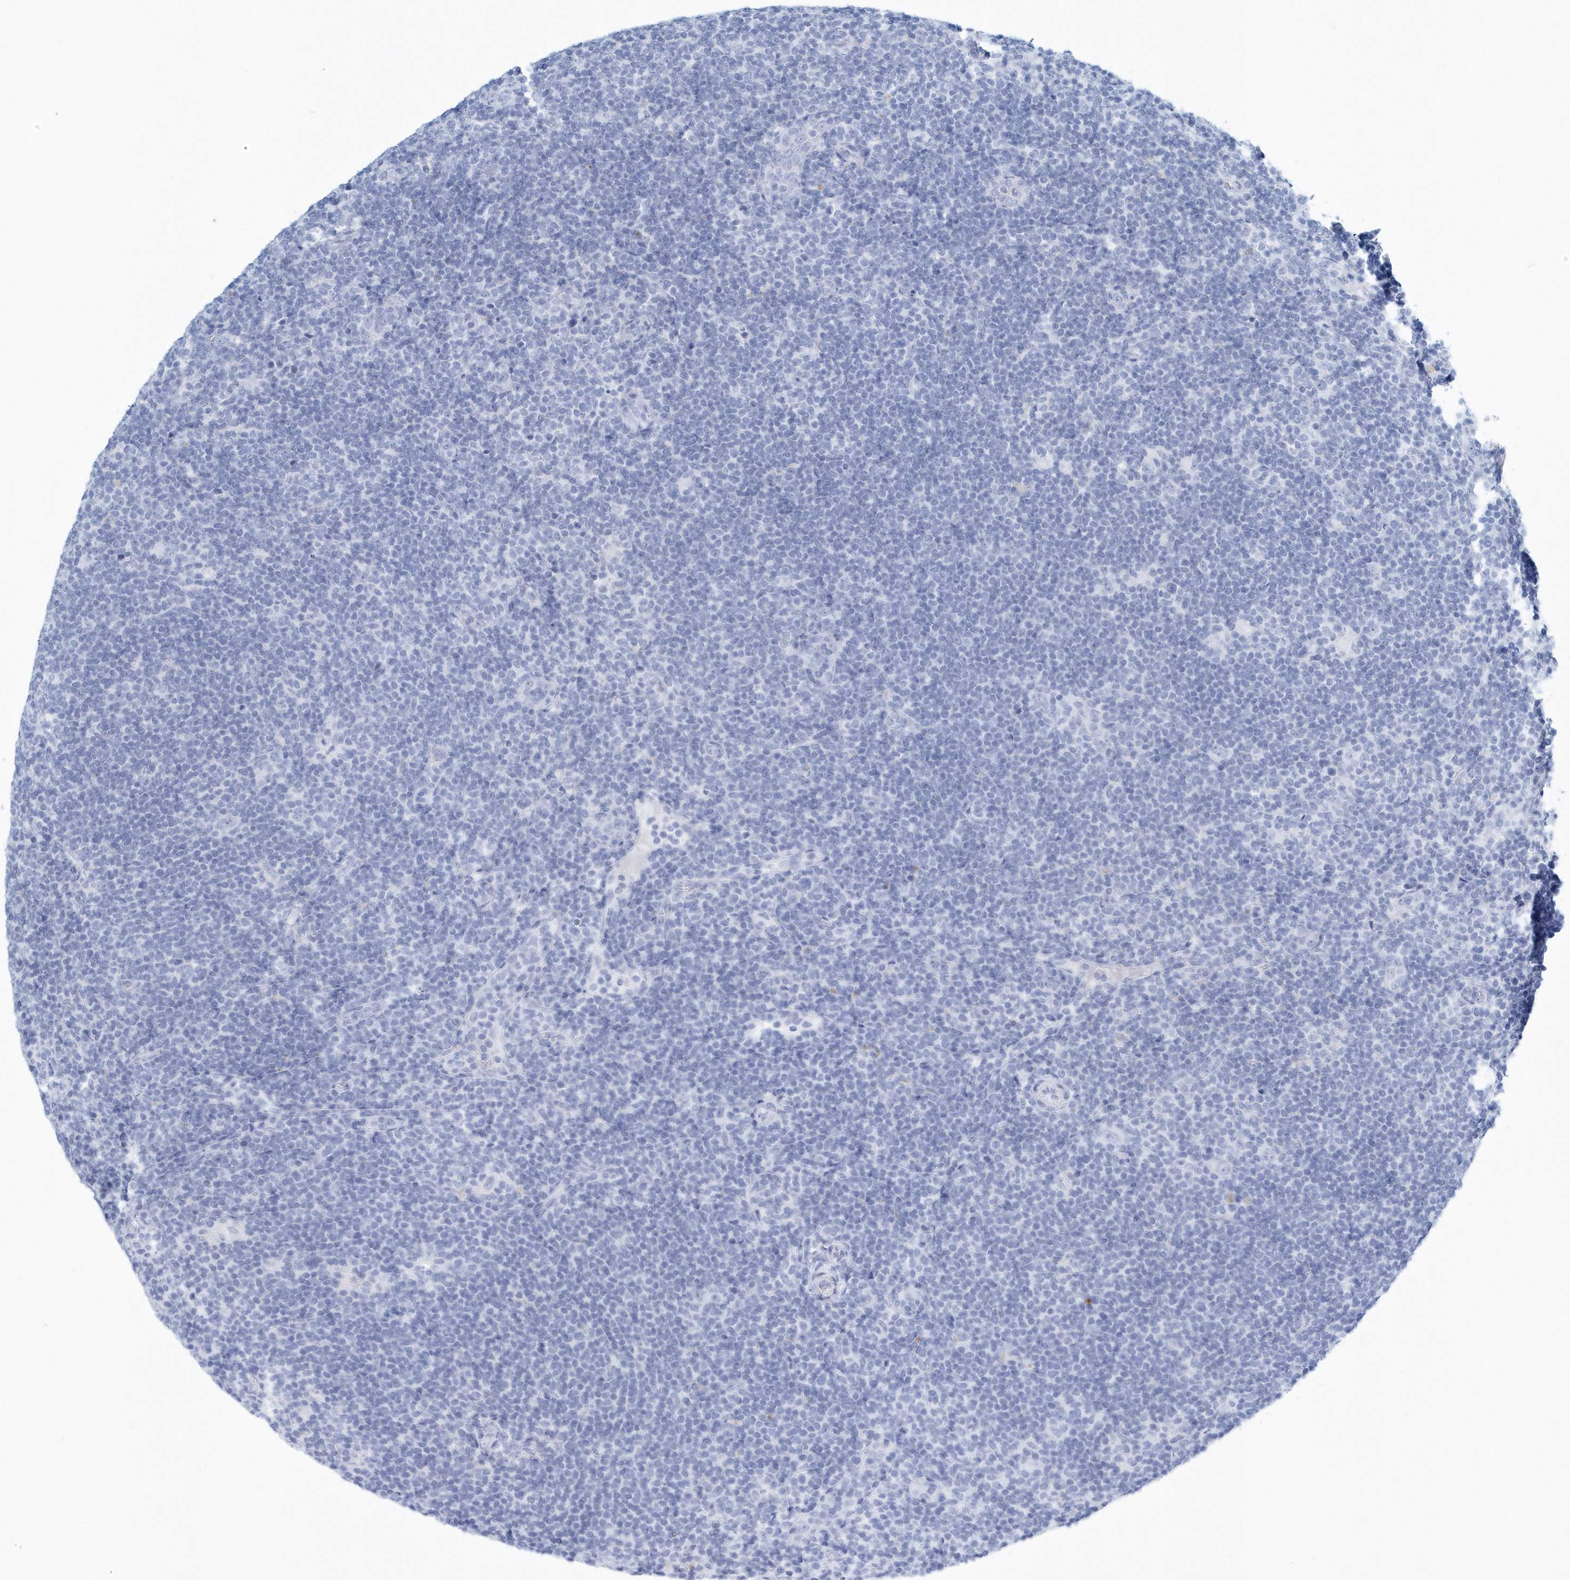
{"staining": {"intensity": "negative", "quantity": "none", "location": "none"}, "tissue": "lymphoma", "cell_type": "Tumor cells", "image_type": "cancer", "snomed": [{"axis": "morphology", "description": "Hodgkin's disease, NOS"}, {"axis": "topography", "description": "Lymph node"}], "caption": "Image shows no protein expression in tumor cells of lymphoma tissue.", "gene": "PTPRO", "patient": {"sex": "female", "age": 57}}